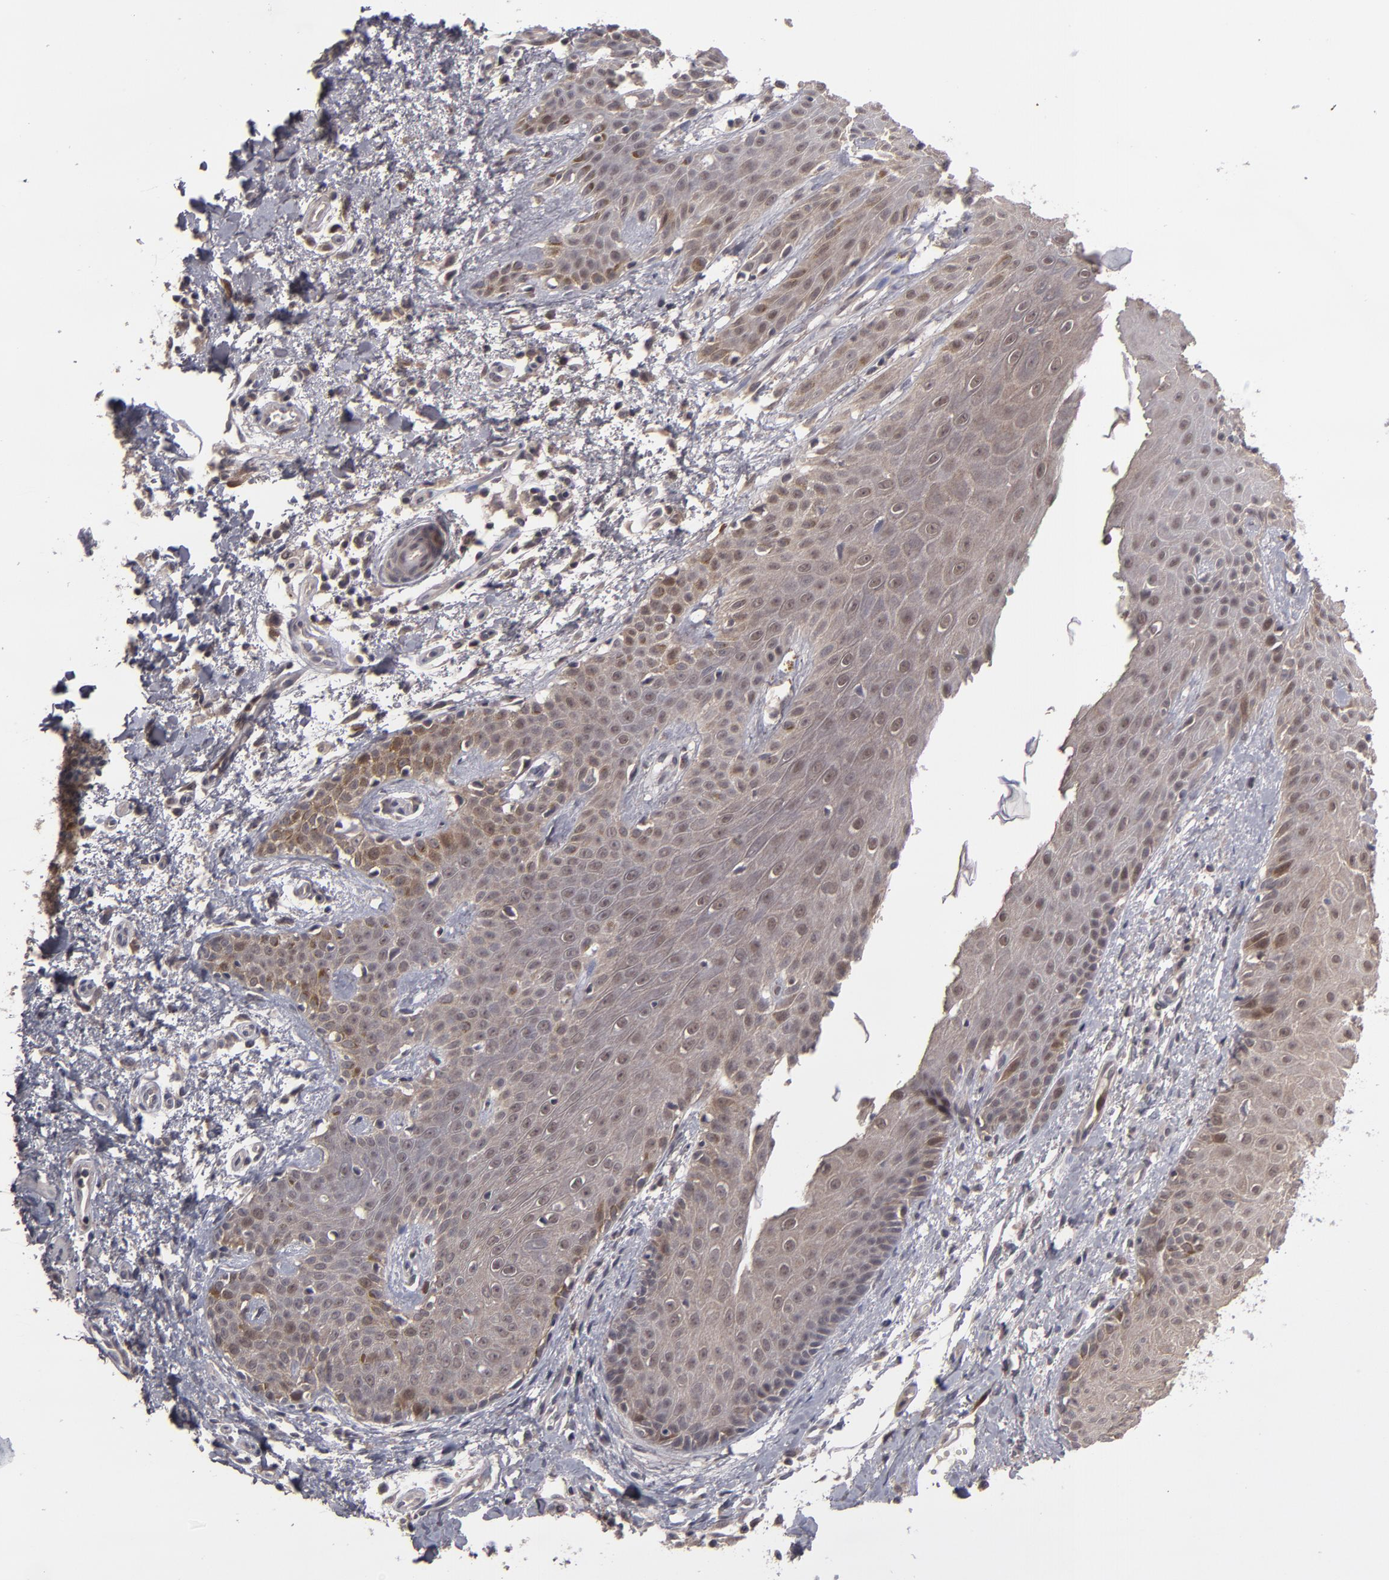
{"staining": {"intensity": "weak", "quantity": ">75%", "location": "cytoplasmic/membranous"}, "tissue": "skin cancer", "cell_type": "Tumor cells", "image_type": "cancer", "snomed": [{"axis": "morphology", "description": "Basal cell carcinoma"}, {"axis": "topography", "description": "Skin"}], "caption": "An image of skin basal cell carcinoma stained for a protein displays weak cytoplasmic/membranous brown staining in tumor cells.", "gene": "TYMS", "patient": {"sex": "male", "age": 67}}